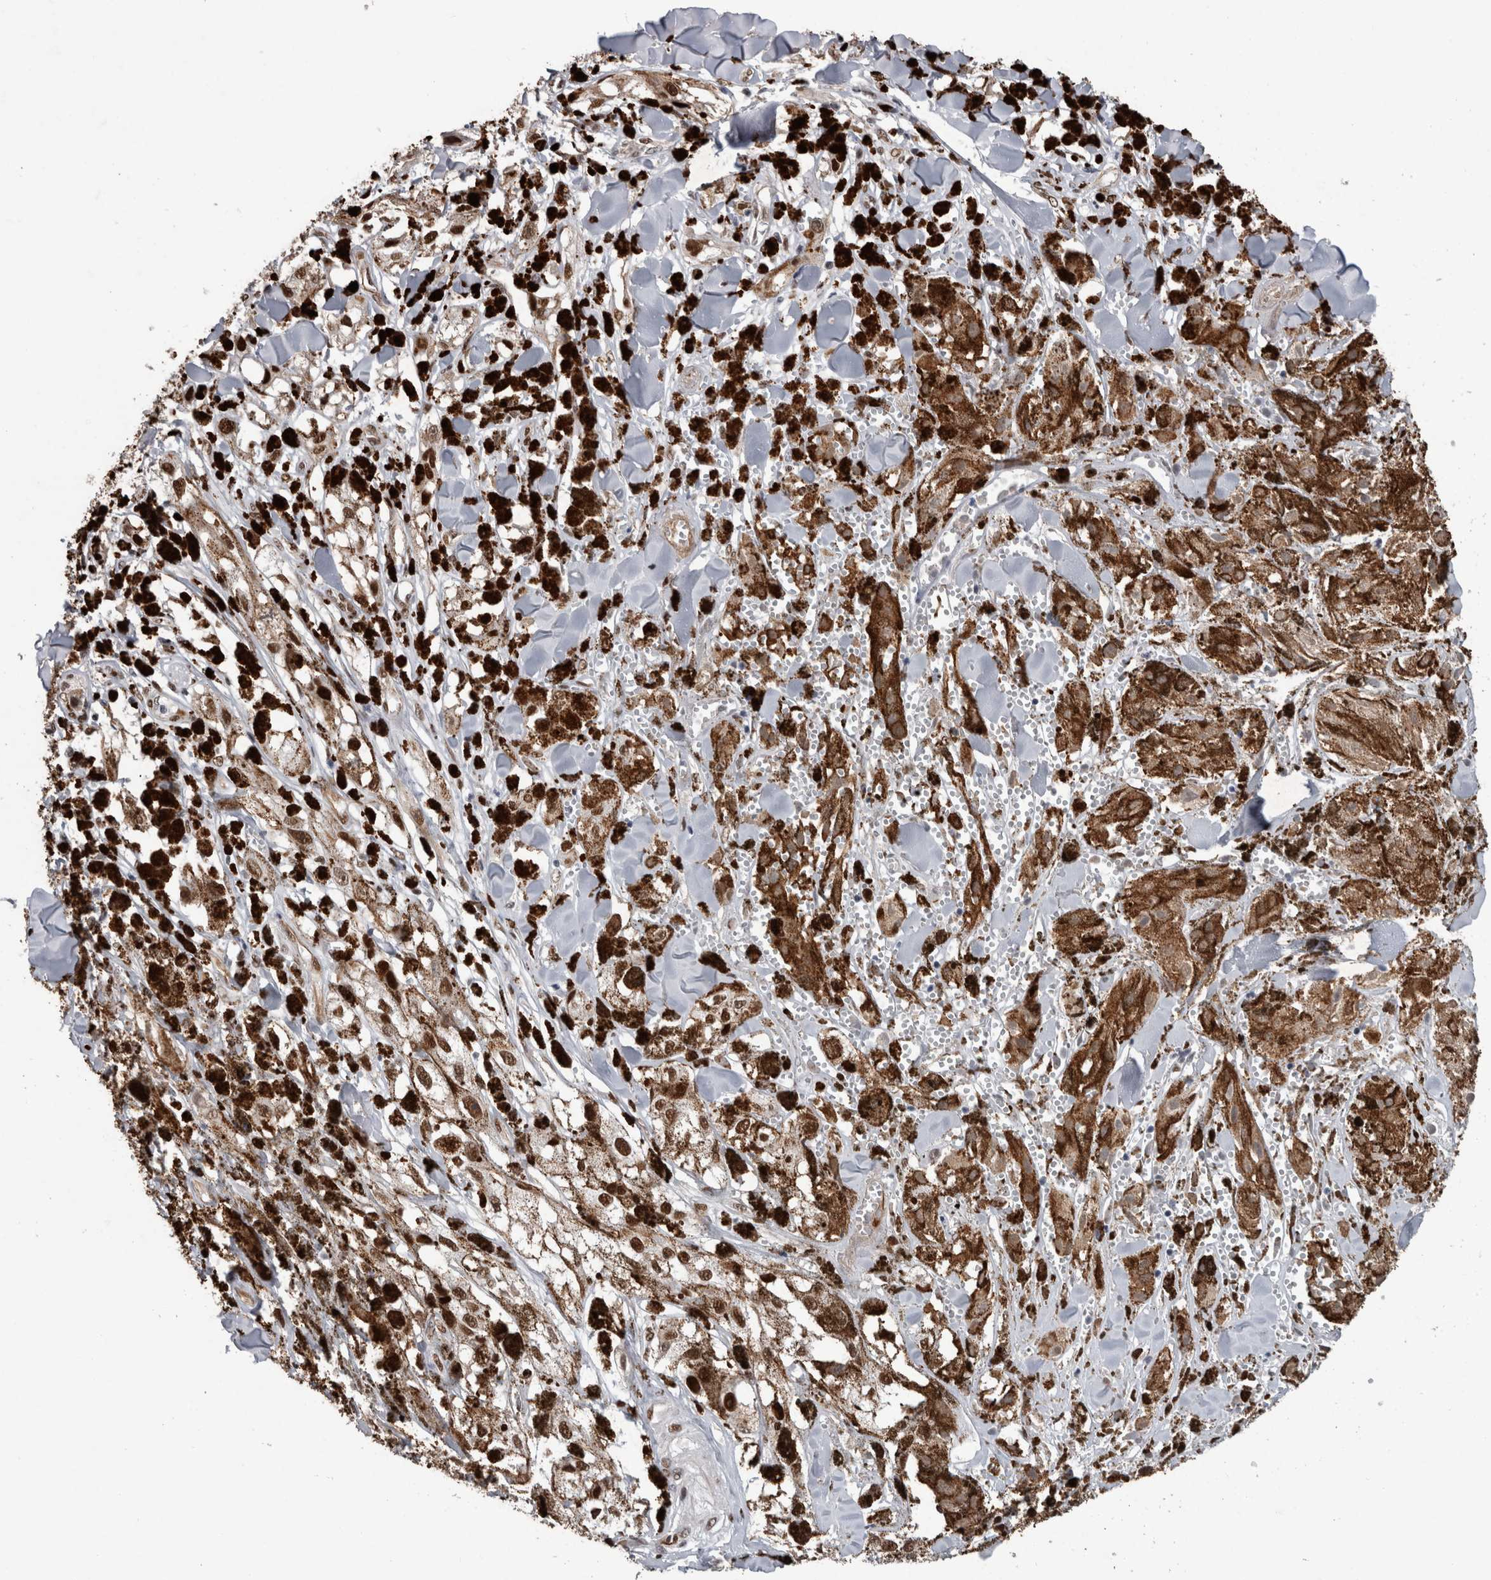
{"staining": {"intensity": "moderate", "quantity": ">75%", "location": "nuclear"}, "tissue": "melanoma", "cell_type": "Tumor cells", "image_type": "cancer", "snomed": [{"axis": "morphology", "description": "Malignant melanoma, NOS"}, {"axis": "topography", "description": "Skin"}], "caption": "Immunohistochemical staining of malignant melanoma displays moderate nuclear protein staining in about >75% of tumor cells.", "gene": "POLD2", "patient": {"sex": "male", "age": 88}}